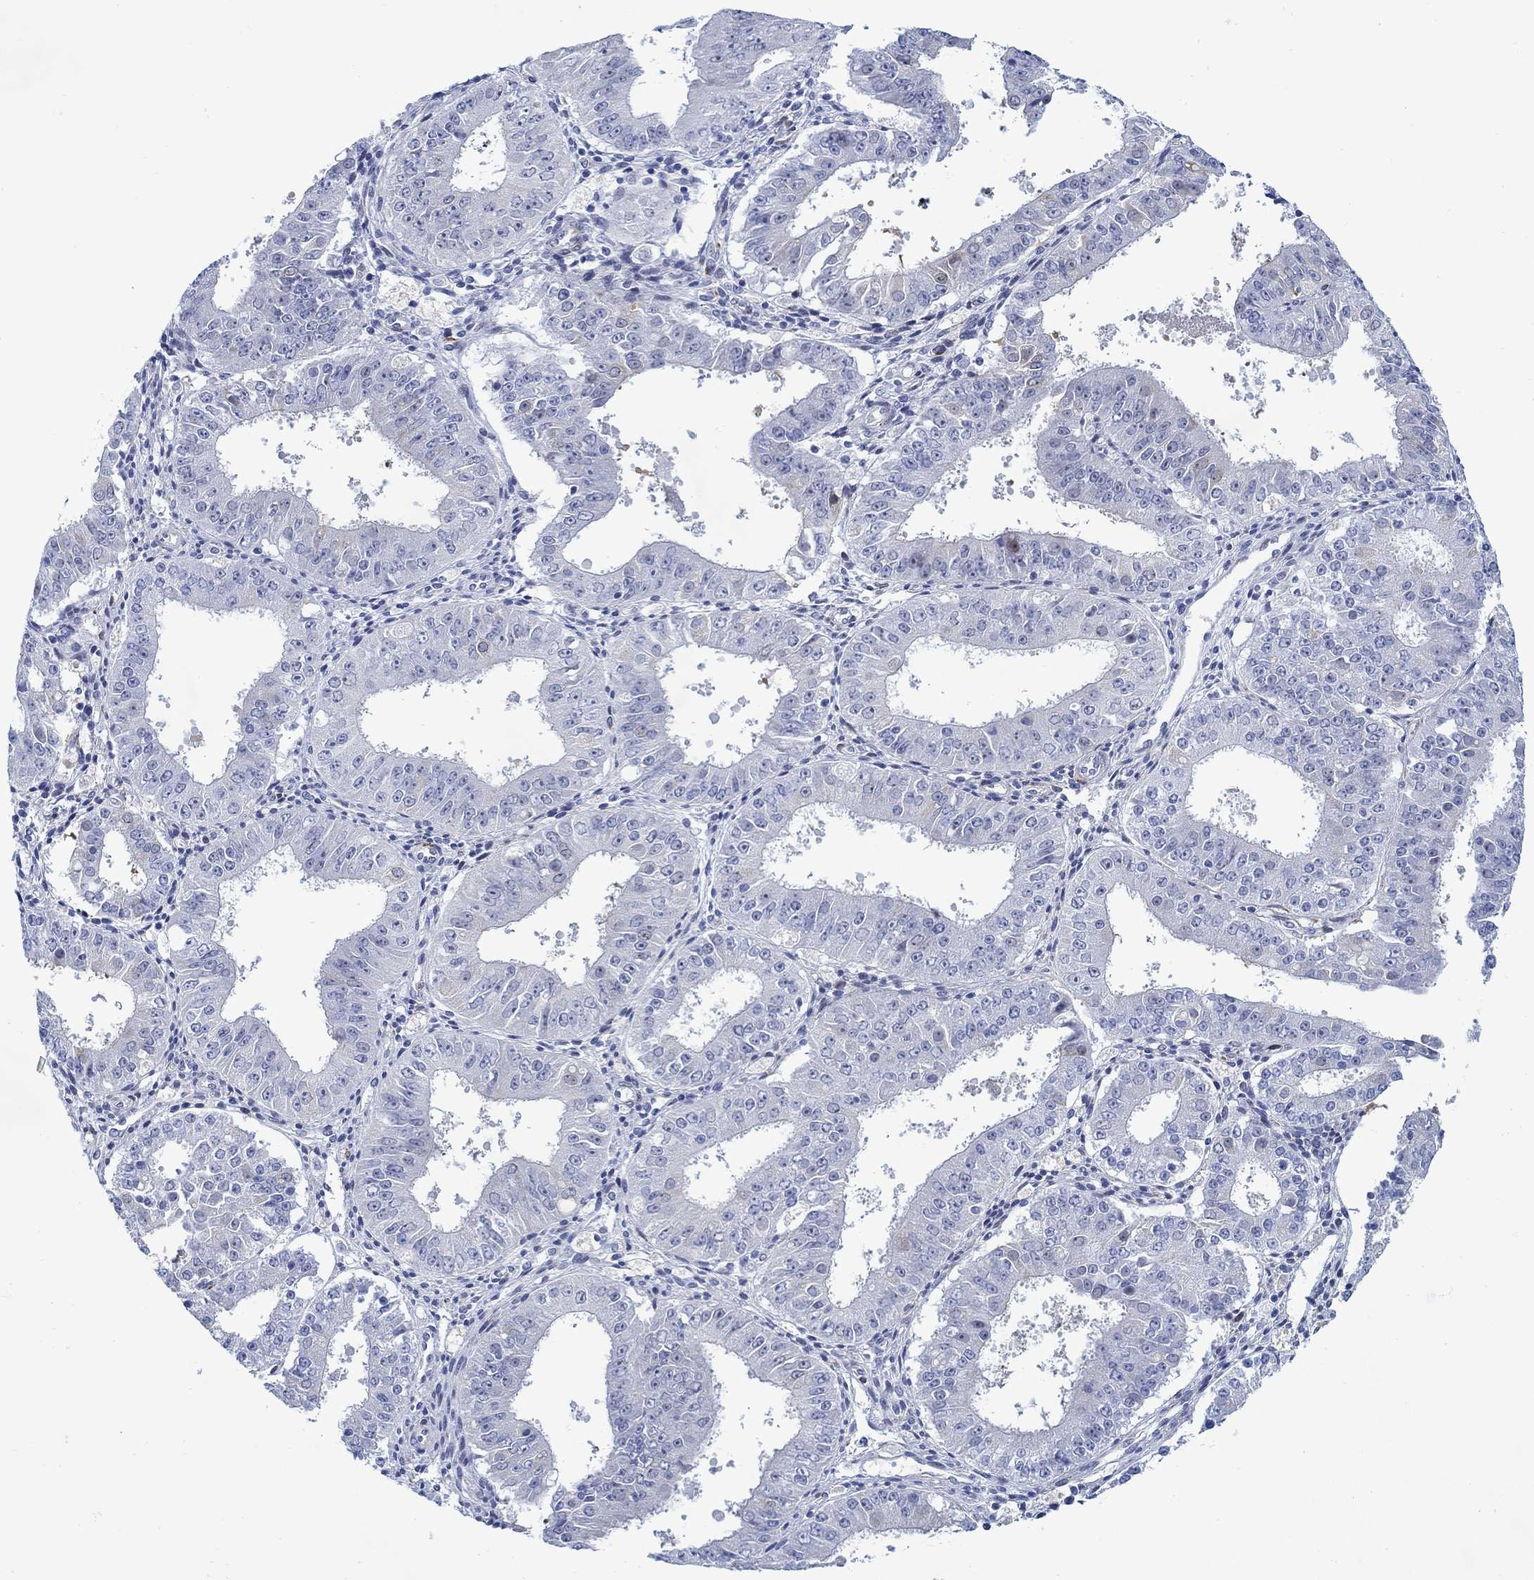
{"staining": {"intensity": "negative", "quantity": "none", "location": "none"}, "tissue": "ovarian cancer", "cell_type": "Tumor cells", "image_type": "cancer", "snomed": [{"axis": "morphology", "description": "Carcinoma, endometroid"}, {"axis": "topography", "description": "Ovary"}], "caption": "A photomicrograph of human endometroid carcinoma (ovarian) is negative for staining in tumor cells.", "gene": "KSR2", "patient": {"sex": "female", "age": 42}}